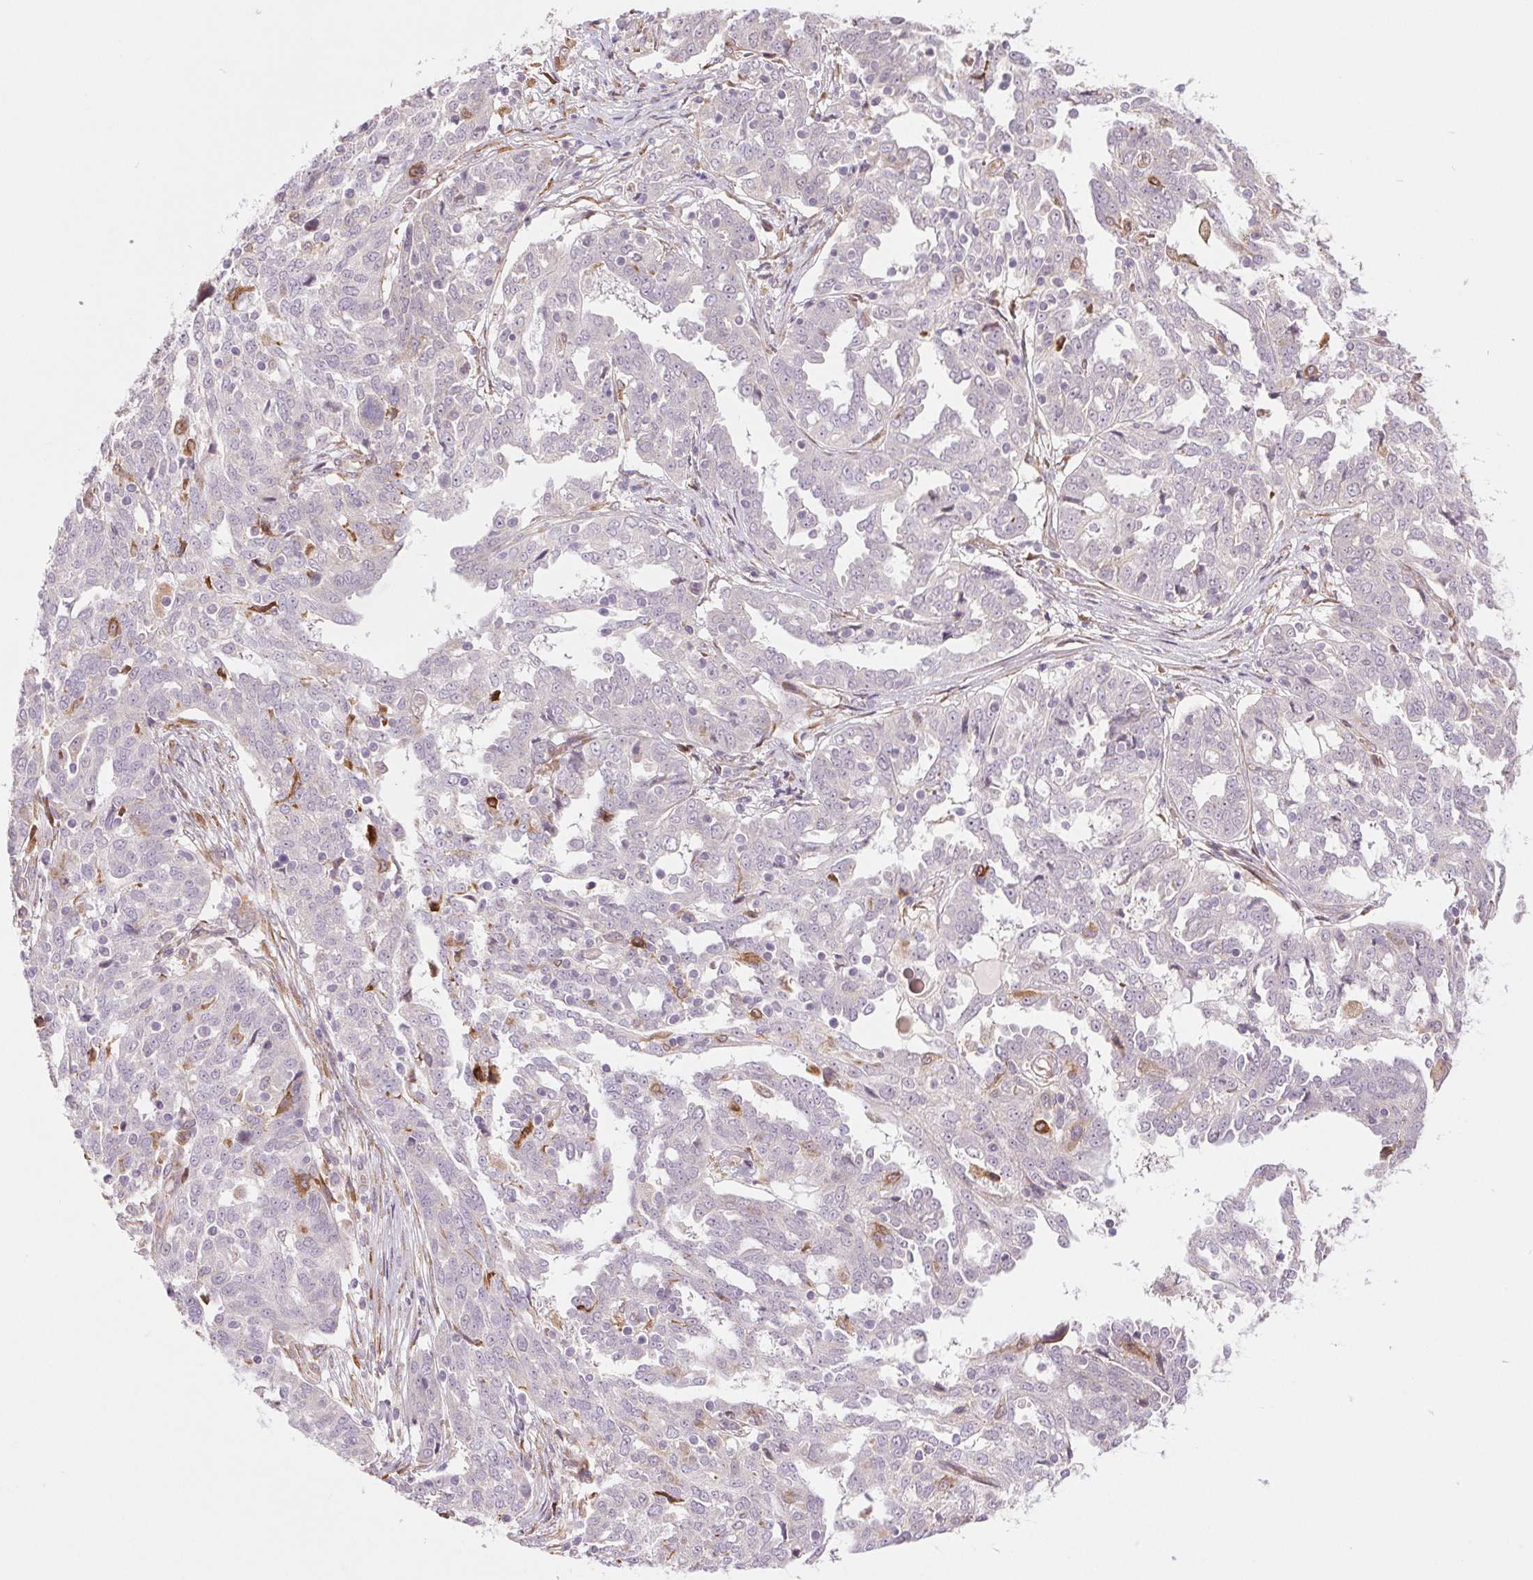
{"staining": {"intensity": "negative", "quantity": "none", "location": "none"}, "tissue": "ovarian cancer", "cell_type": "Tumor cells", "image_type": "cancer", "snomed": [{"axis": "morphology", "description": "Cystadenocarcinoma, serous, NOS"}, {"axis": "topography", "description": "Ovary"}], "caption": "Ovarian cancer (serous cystadenocarcinoma) was stained to show a protein in brown. There is no significant expression in tumor cells. The staining is performed using DAB brown chromogen with nuclei counter-stained in using hematoxylin.", "gene": "METTL17", "patient": {"sex": "female", "age": 67}}